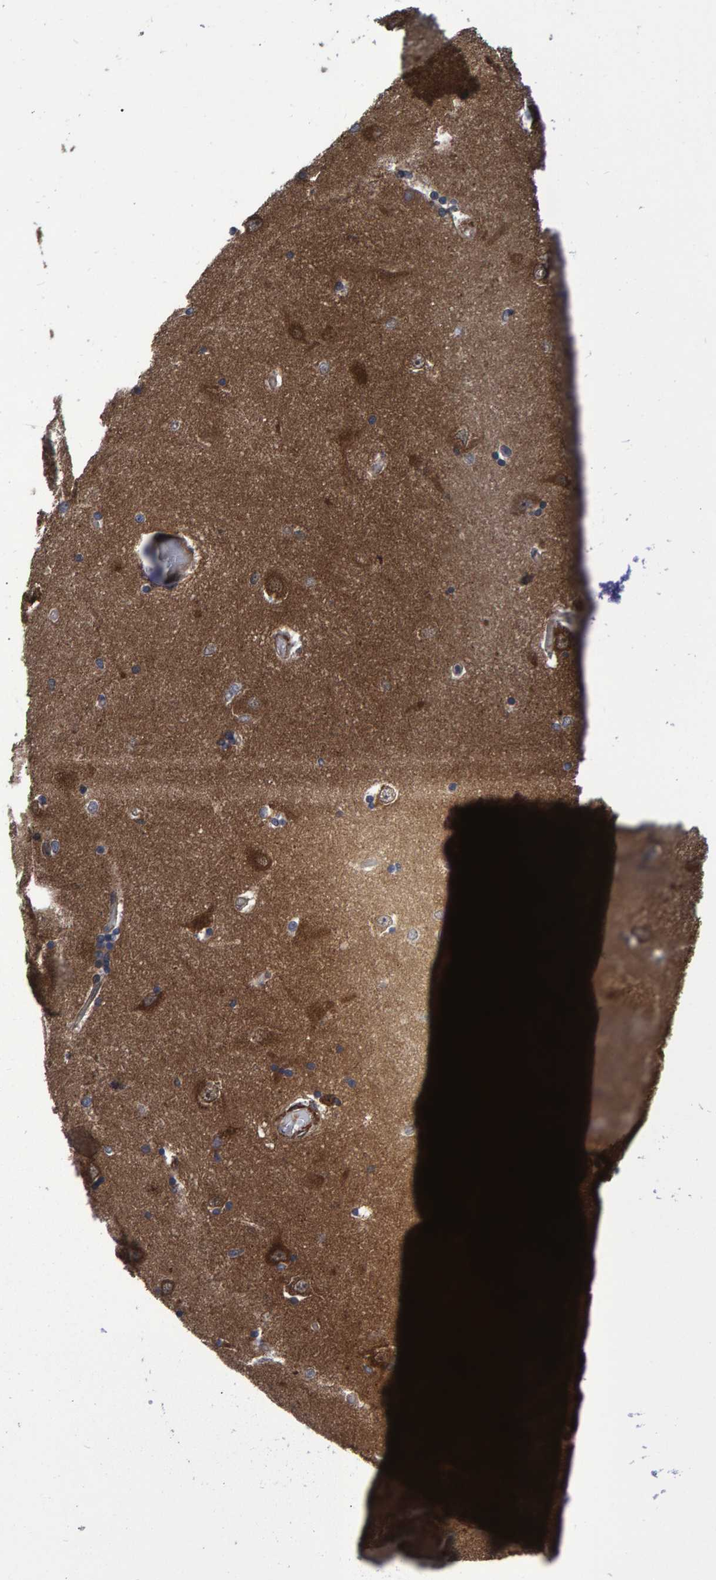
{"staining": {"intensity": "moderate", "quantity": ">75%", "location": "cytoplasmic/membranous"}, "tissue": "hippocampus", "cell_type": "Glial cells", "image_type": "normal", "snomed": [{"axis": "morphology", "description": "Normal tissue, NOS"}, {"axis": "topography", "description": "Hippocampus"}], "caption": "Hippocampus stained for a protein (brown) shows moderate cytoplasmic/membranous positive expression in about >75% of glial cells.", "gene": "ATP6V1H", "patient": {"sex": "male", "age": 45}}